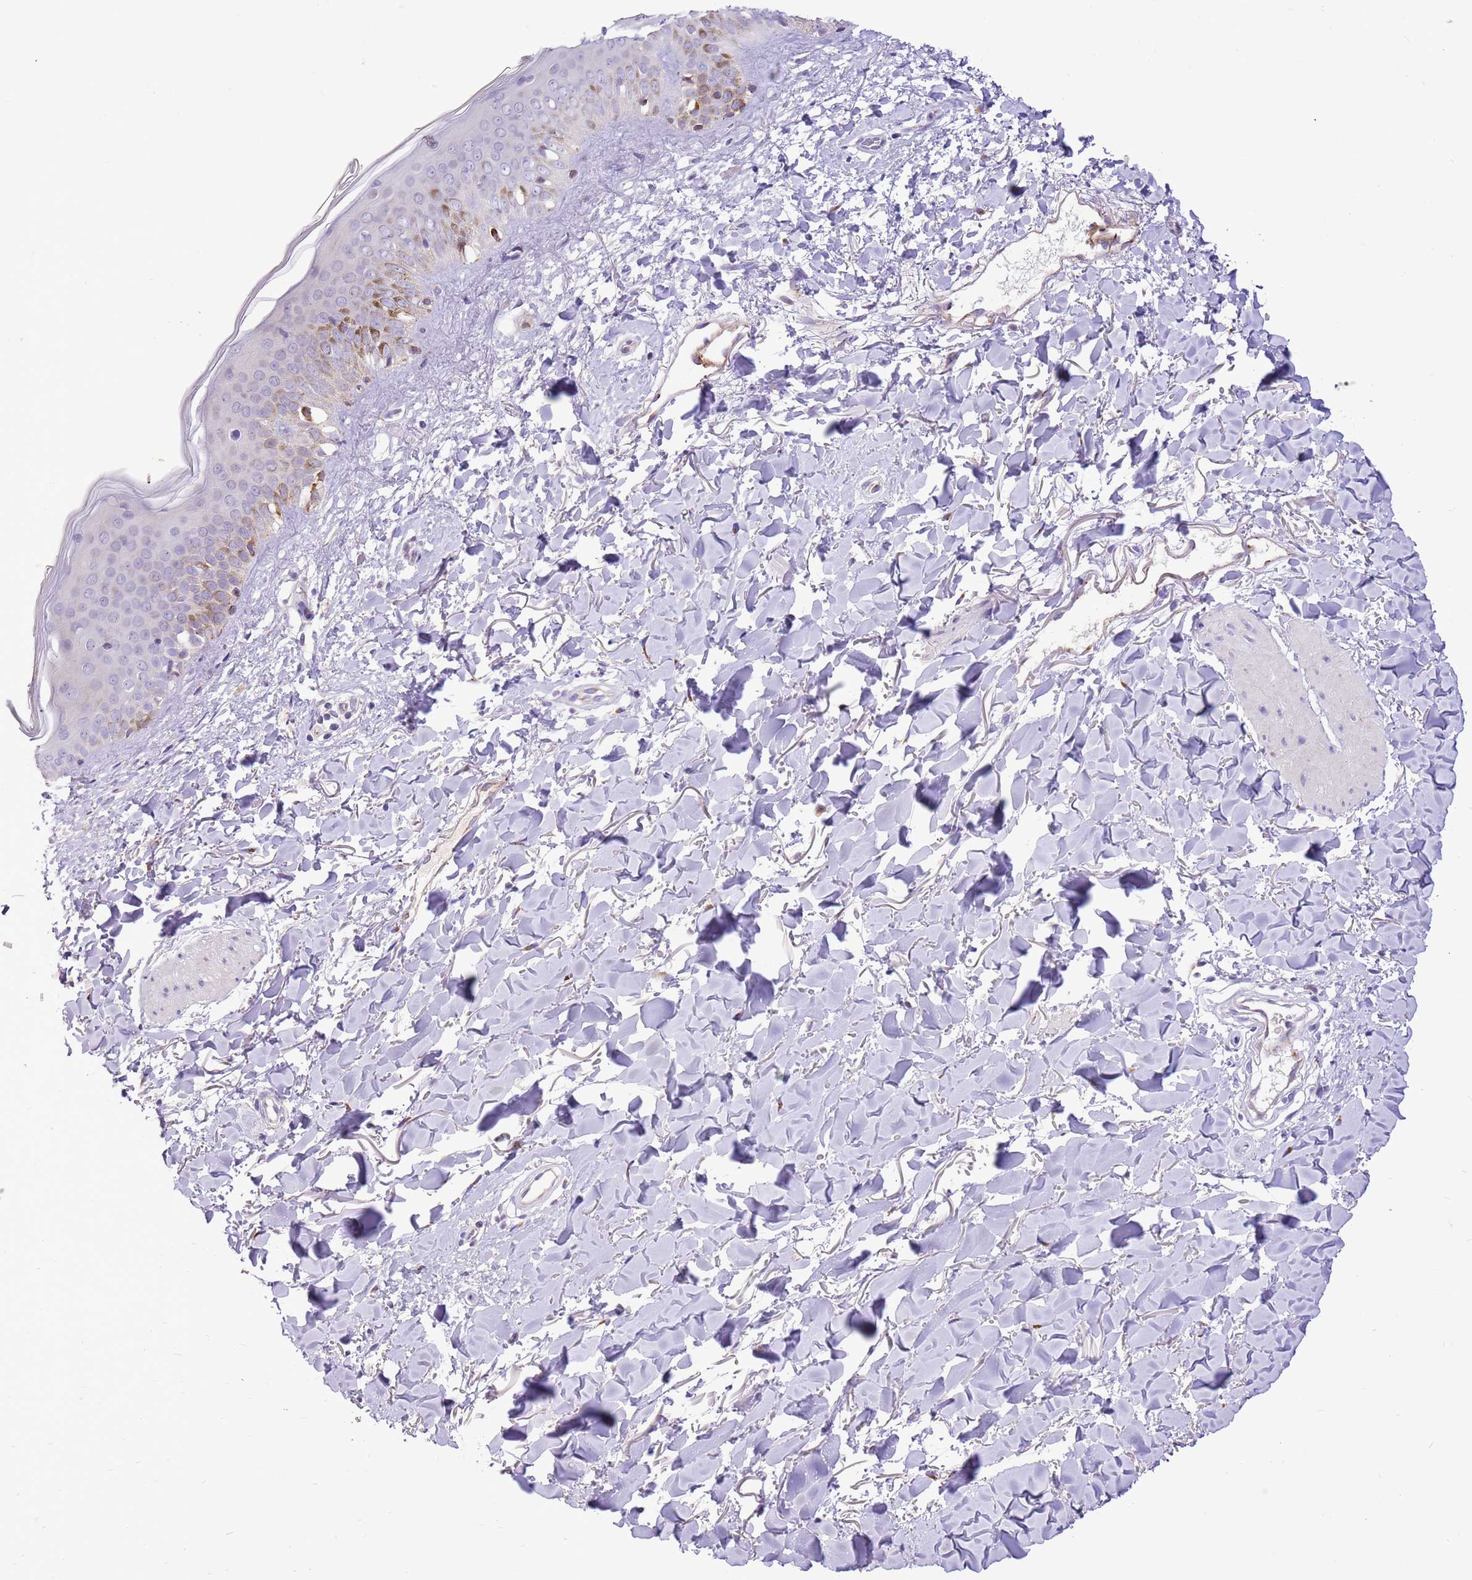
{"staining": {"intensity": "moderate", "quantity": "<25%", "location": "cytoplasmic/membranous"}, "tissue": "skin", "cell_type": "Fibroblasts", "image_type": "normal", "snomed": [{"axis": "morphology", "description": "Normal tissue, NOS"}, {"axis": "topography", "description": "Skin"}], "caption": "The histopathology image demonstrates staining of unremarkable skin, revealing moderate cytoplasmic/membranous protein expression (brown color) within fibroblasts.", "gene": "COX17", "patient": {"sex": "female", "age": 58}}